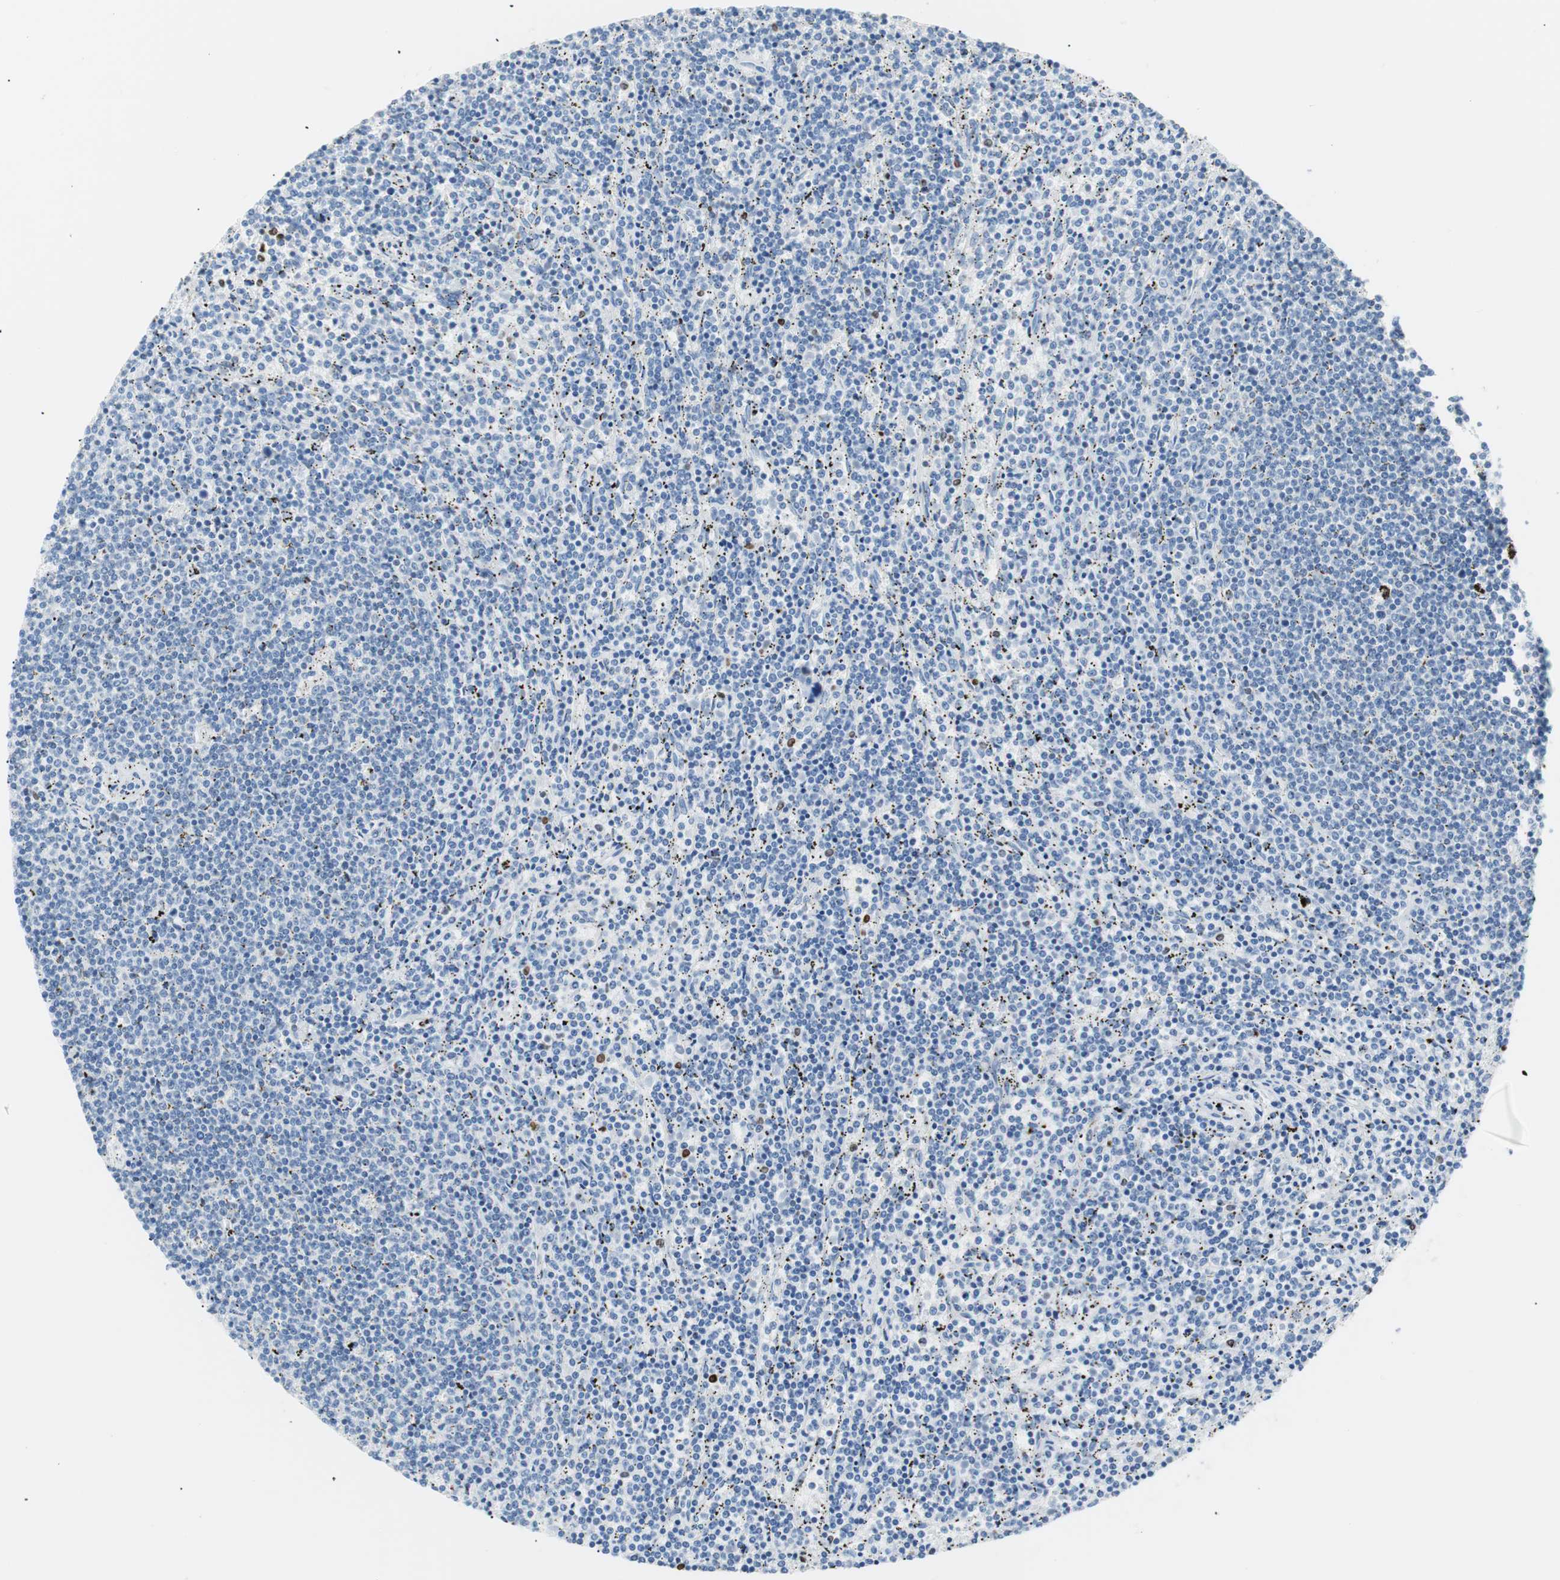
{"staining": {"intensity": "negative", "quantity": "none", "location": "none"}, "tissue": "lymphoma", "cell_type": "Tumor cells", "image_type": "cancer", "snomed": [{"axis": "morphology", "description": "Malignant lymphoma, non-Hodgkin's type, Low grade"}, {"axis": "topography", "description": "Spleen"}], "caption": "There is no significant positivity in tumor cells of lymphoma.", "gene": "CEBPB", "patient": {"sex": "female", "age": 50}}